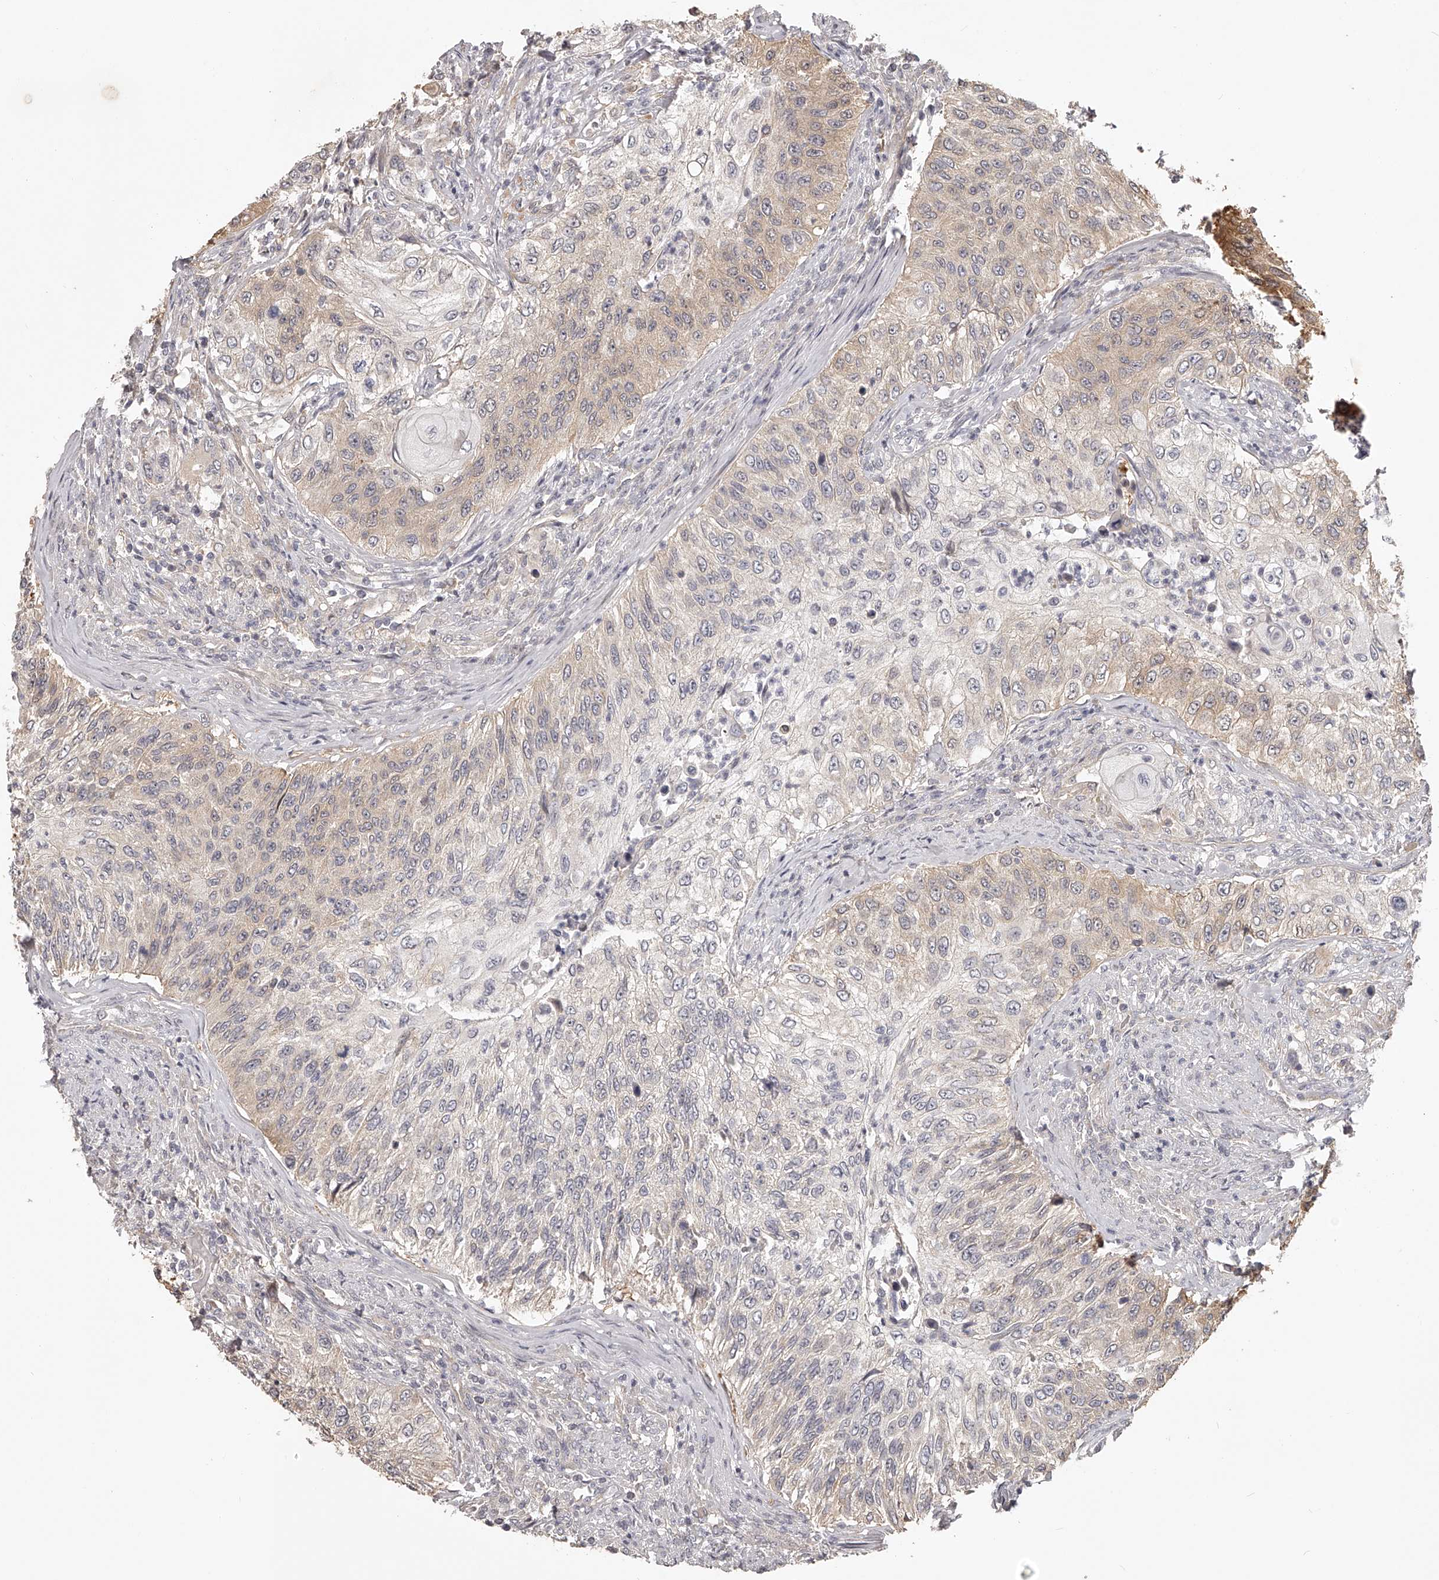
{"staining": {"intensity": "moderate", "quantity": "25%-75%", "location": "cytoplasmic/membranous"}, "tissue": "urothelial cancer", "cell_type": "Tumor cells", "image_type": "cancer", "snomed": [{"axis": "morphology", "description": "Urothelial carcinoma, High grade"}, {"axis": "topography", "description": "Urinary bladder"}], "caption": "Protein staining displays moderate cytoplasmic/membranous expression in about 25%-75% of tumor cells in urothelial cancer.", "gene": "ZNF582", "patient": {"sex": "female", "age": 60}}